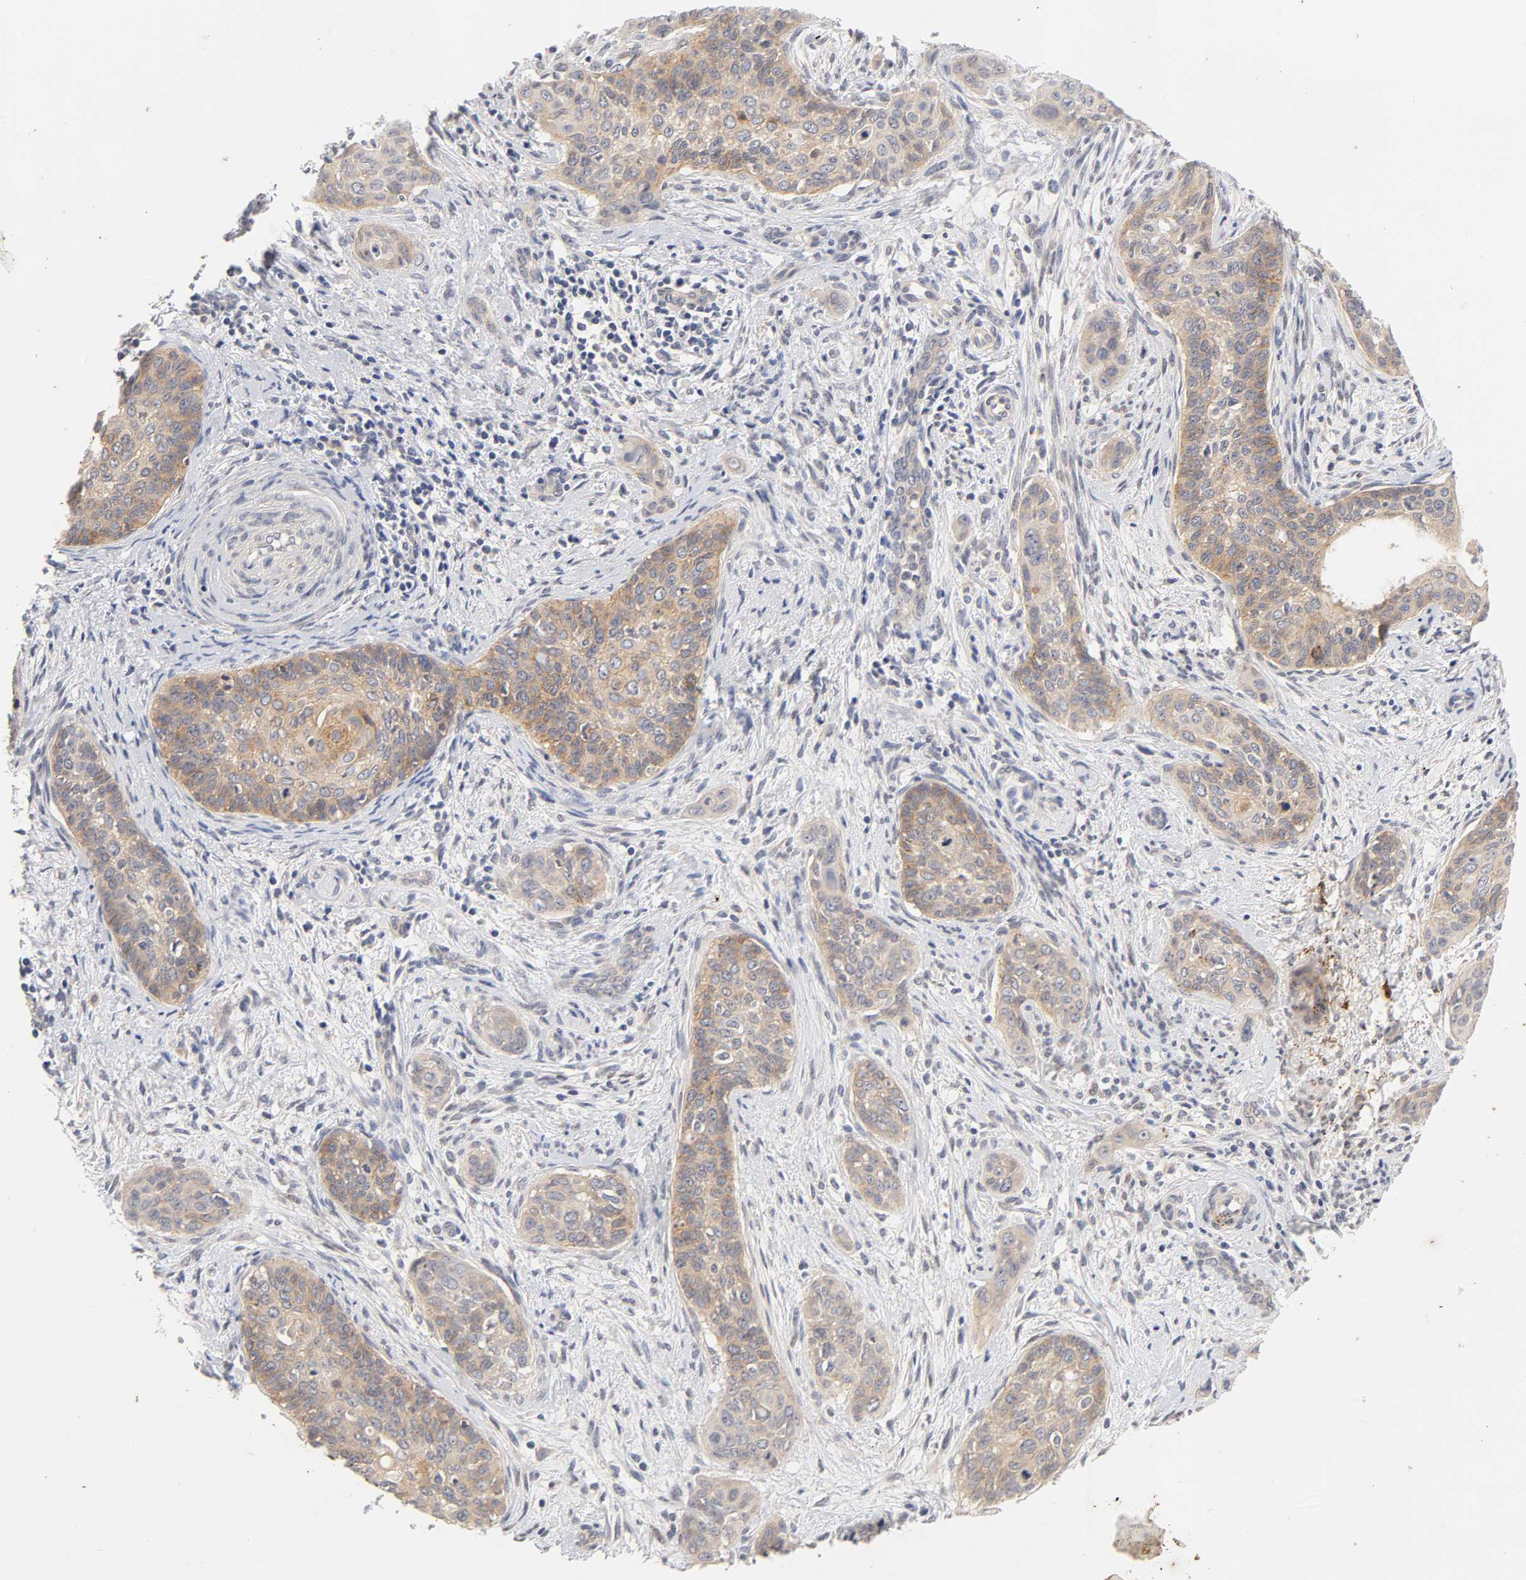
{"staining": {"intensity": "weak", "quantity": ">75%", "location": "cytoplasmic/membranous"}, "tissue": "cervical cancer", "cell_type": "Tumor cells", "image_type": "cancer", "snomed": [{"axis": "morphology", "description": "Squamous cell carcinoma, NOS"}, {"axis": "topography", "description": "Cervix"}], "caption": "The immunohistochemical stain highlights weak cytoplasmic/membranous staining in tumor cells of squamous cell carcinoma (cervical) tissue.", "gene": "CXADR", "patient": {"sex": "female", "age": 33}}